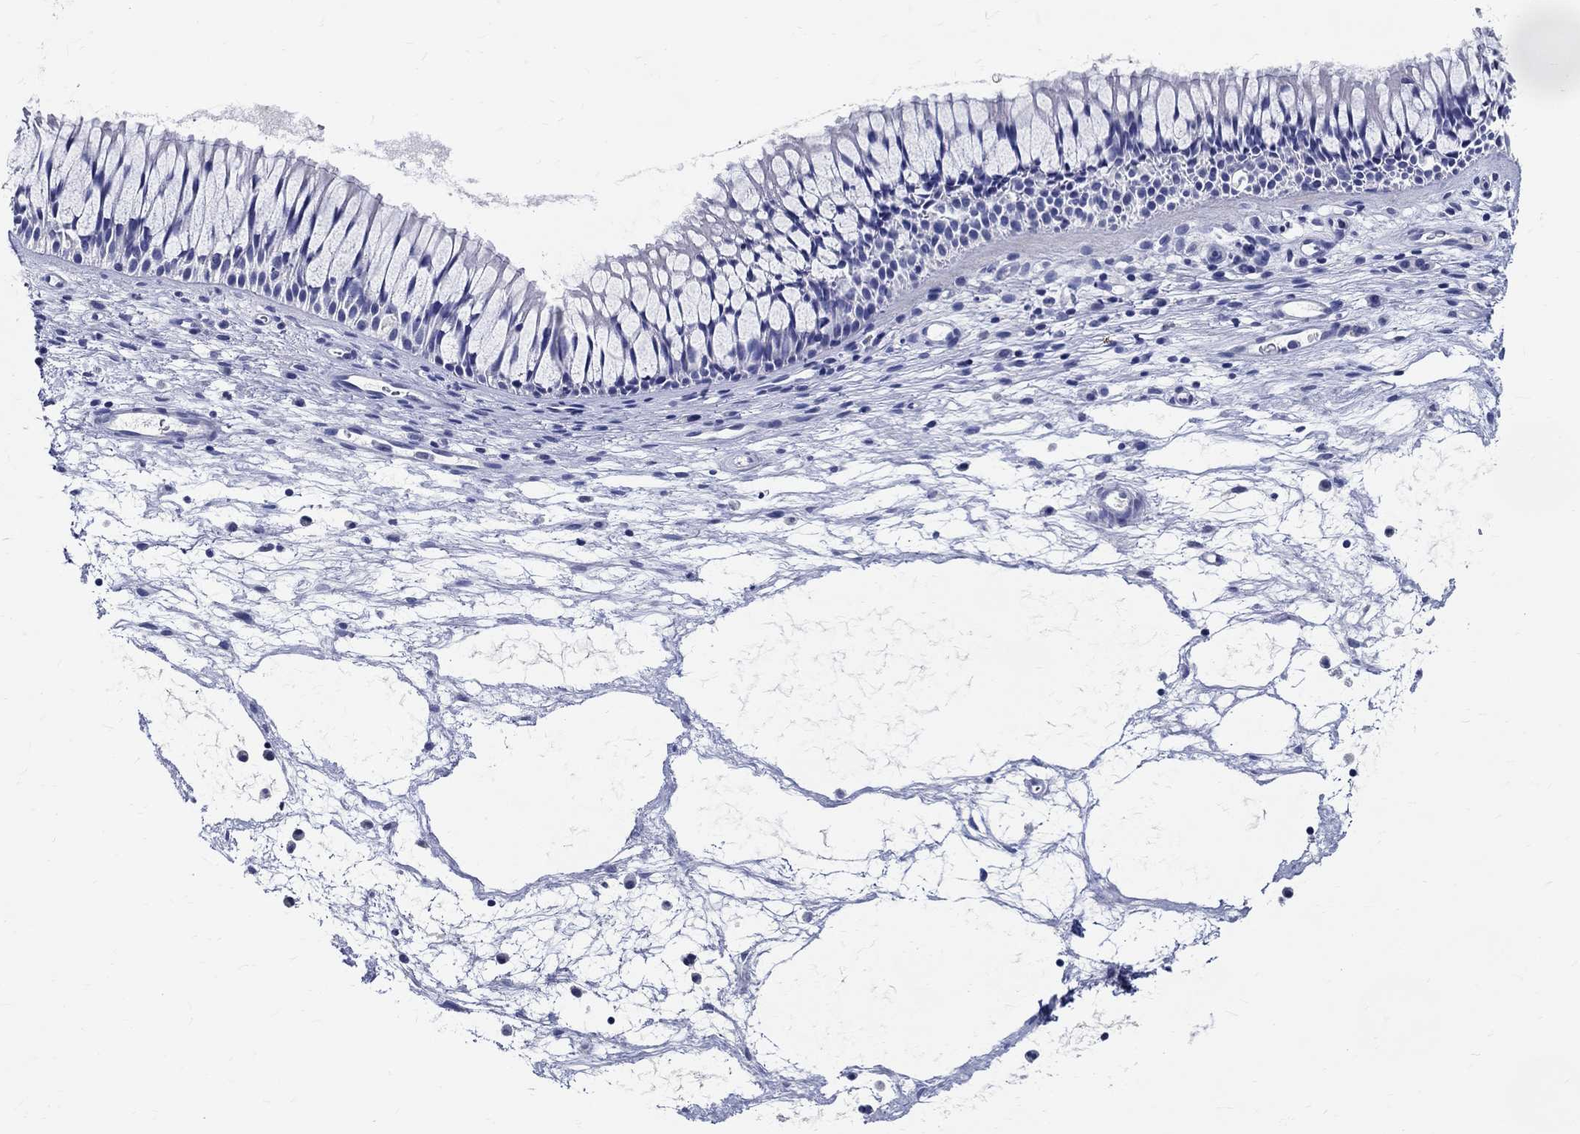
{"staining": {"intensity": "negative", "quantity": "none", "location": "none"}, "tissue": "nasopharynx", "cell_type": "Respiratory epithelial cells", "image_type": "normal", "snomed": [{"axis": "morphology", "description": "Normal tissue, NOS"}, {"axis": "topography", "description": "Nasopharynx"}], "caption": "Immunohistochemical staining of benign nasopharynx shows no significant positivity in respiratory epithelial cells.", "gene": "CETN1", "patient": {"sex": "male", "age": 51}}